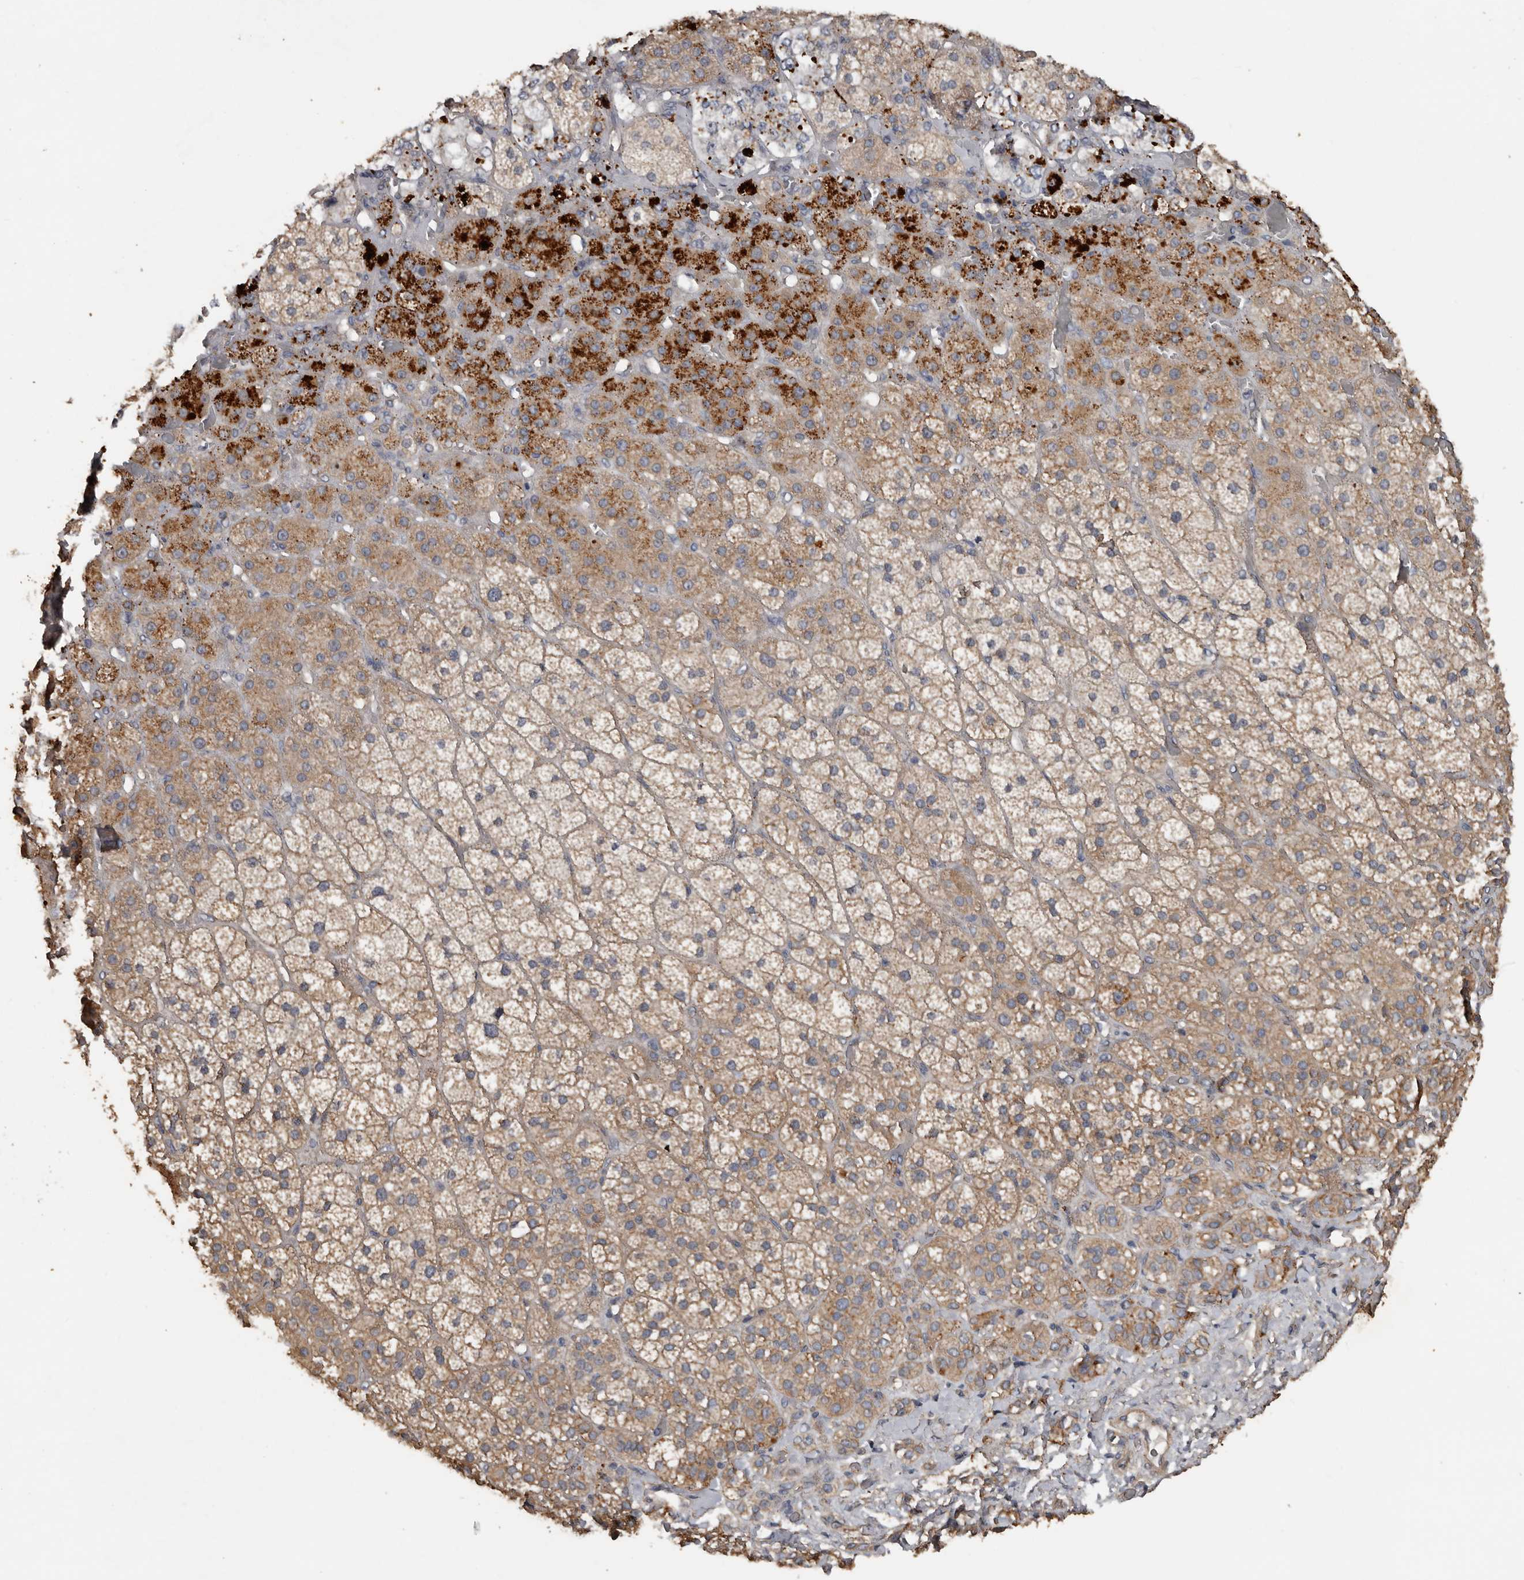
{"staining": {"intensity": "strong", "quantity": "25%-75%", "location": "cytoplasmic/membranous"}, "tissue": "adrenal gland", "cell_type": "Glandular cells", "image_type": "normal", "snomed": [{"axis": "morphology", "description": "Normal tissue, NOS"}, {"axis": "topography", "description": "Adrenal gland"}], "caption": "This micrograph shows immunohistochemistry staining of unremarkable human adrenal gland, with high strong cytoplasmic/membranous staining in approximately 25%-75% of glandular cells.", "gene": "HYAL4", "patient": {"sex": "male", "age": 57}}